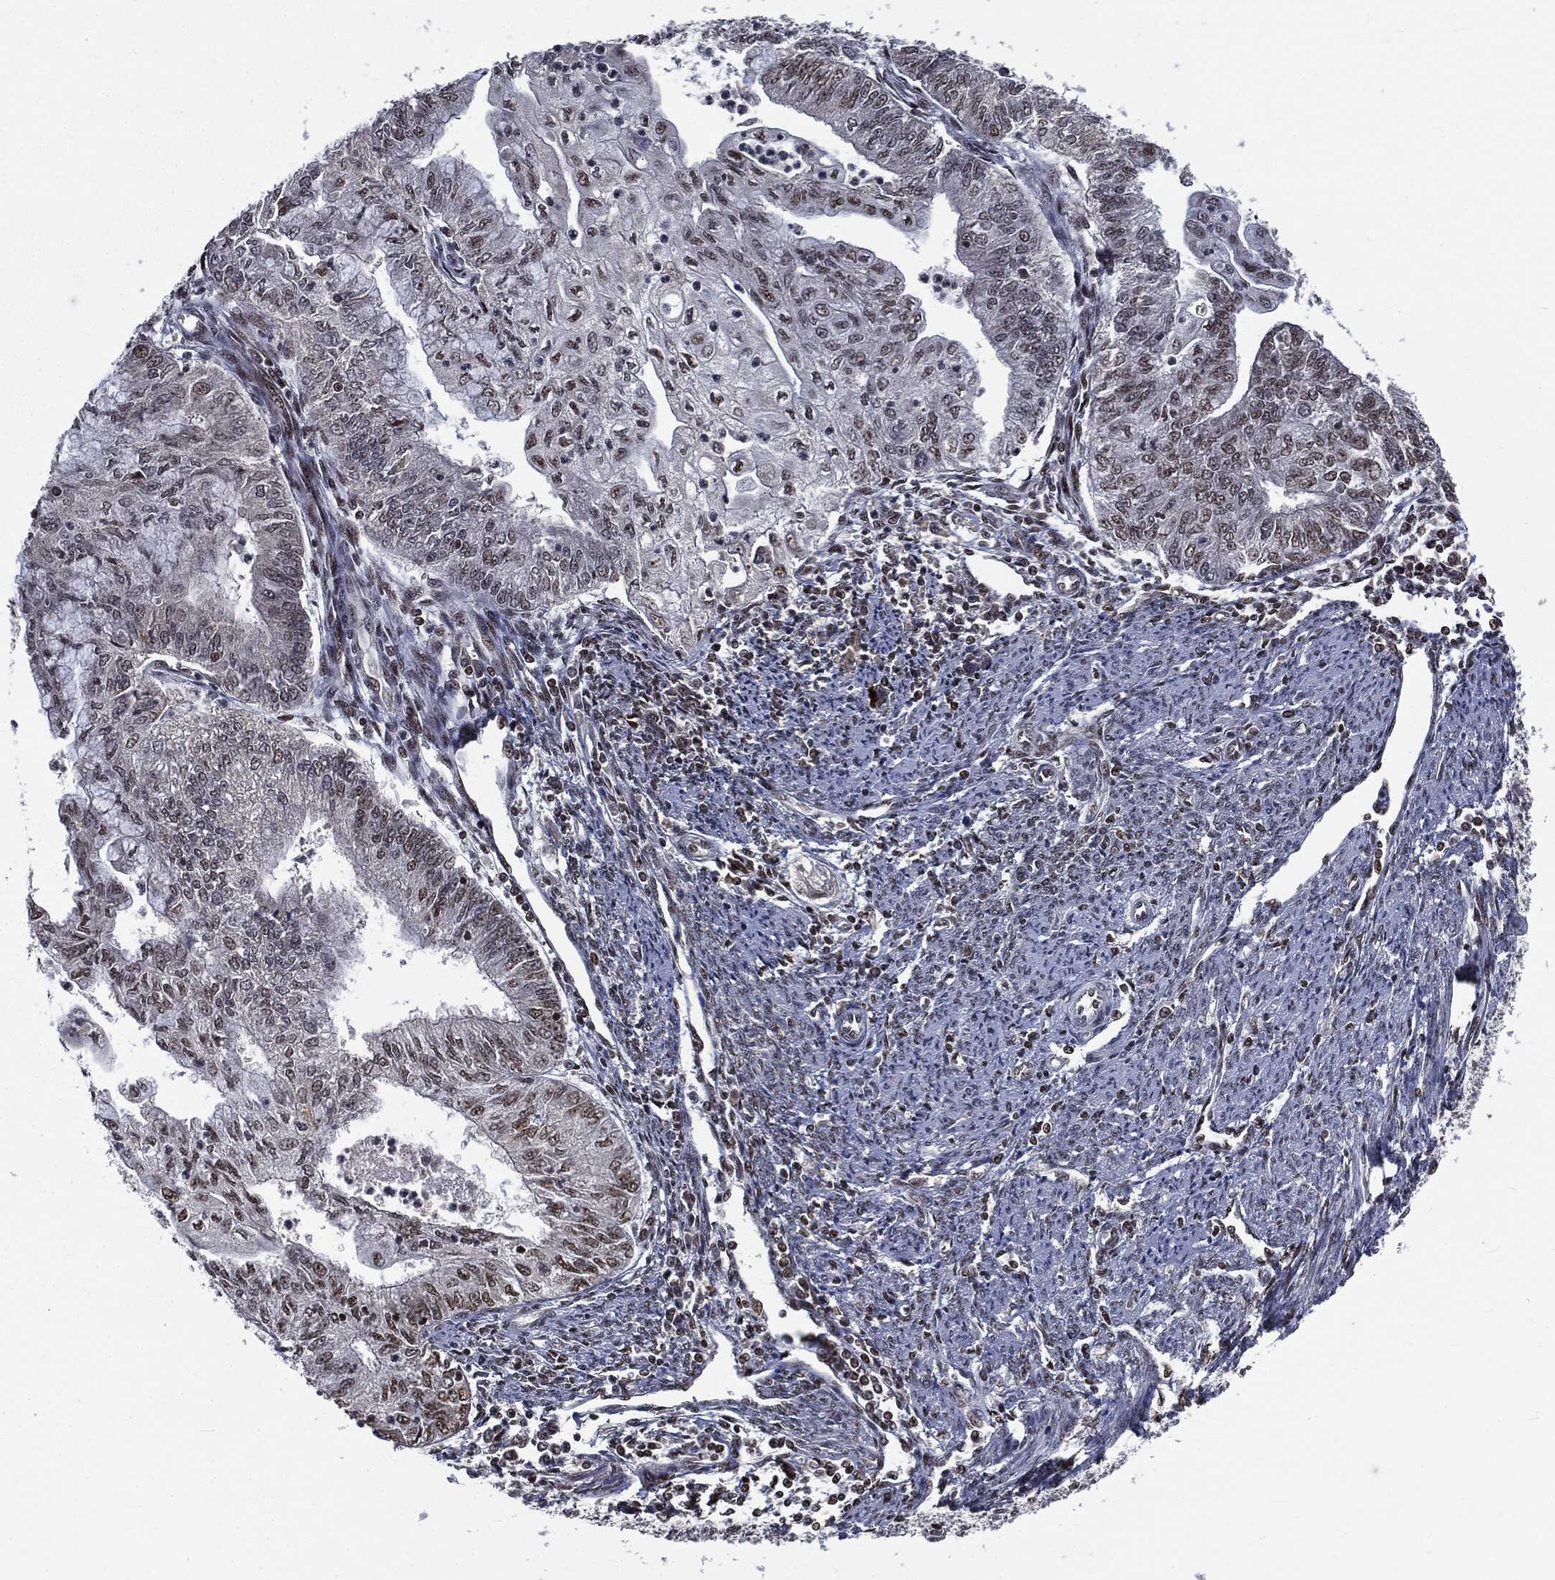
{"staining": {"intensity": "weak", "quantity": "<25%", "location": "nuclear"}, "tissue": "endometrial cancer", "cell_type": "Tumor cells", "image_type": "cancer", "snomed": [{"axis": "morphology", "description": "Adenocarcinoma, NOS"}, {"axis": "topography", "description": "Endometrium"}], "caption": "This is a photomicrograph of immunohistochemistry staining of adenocarcinoma (endometrial), which shows no expression in tumor cells. Brightfield microscopy of immunohistochemistry (IHC) stained with DAB (3,3'-diaminobenzidine) (brown) and hematoxylin (blue), captured at high magnification.", "gene": "DPH2", "patient": {"sex": "female", "age": 59}}